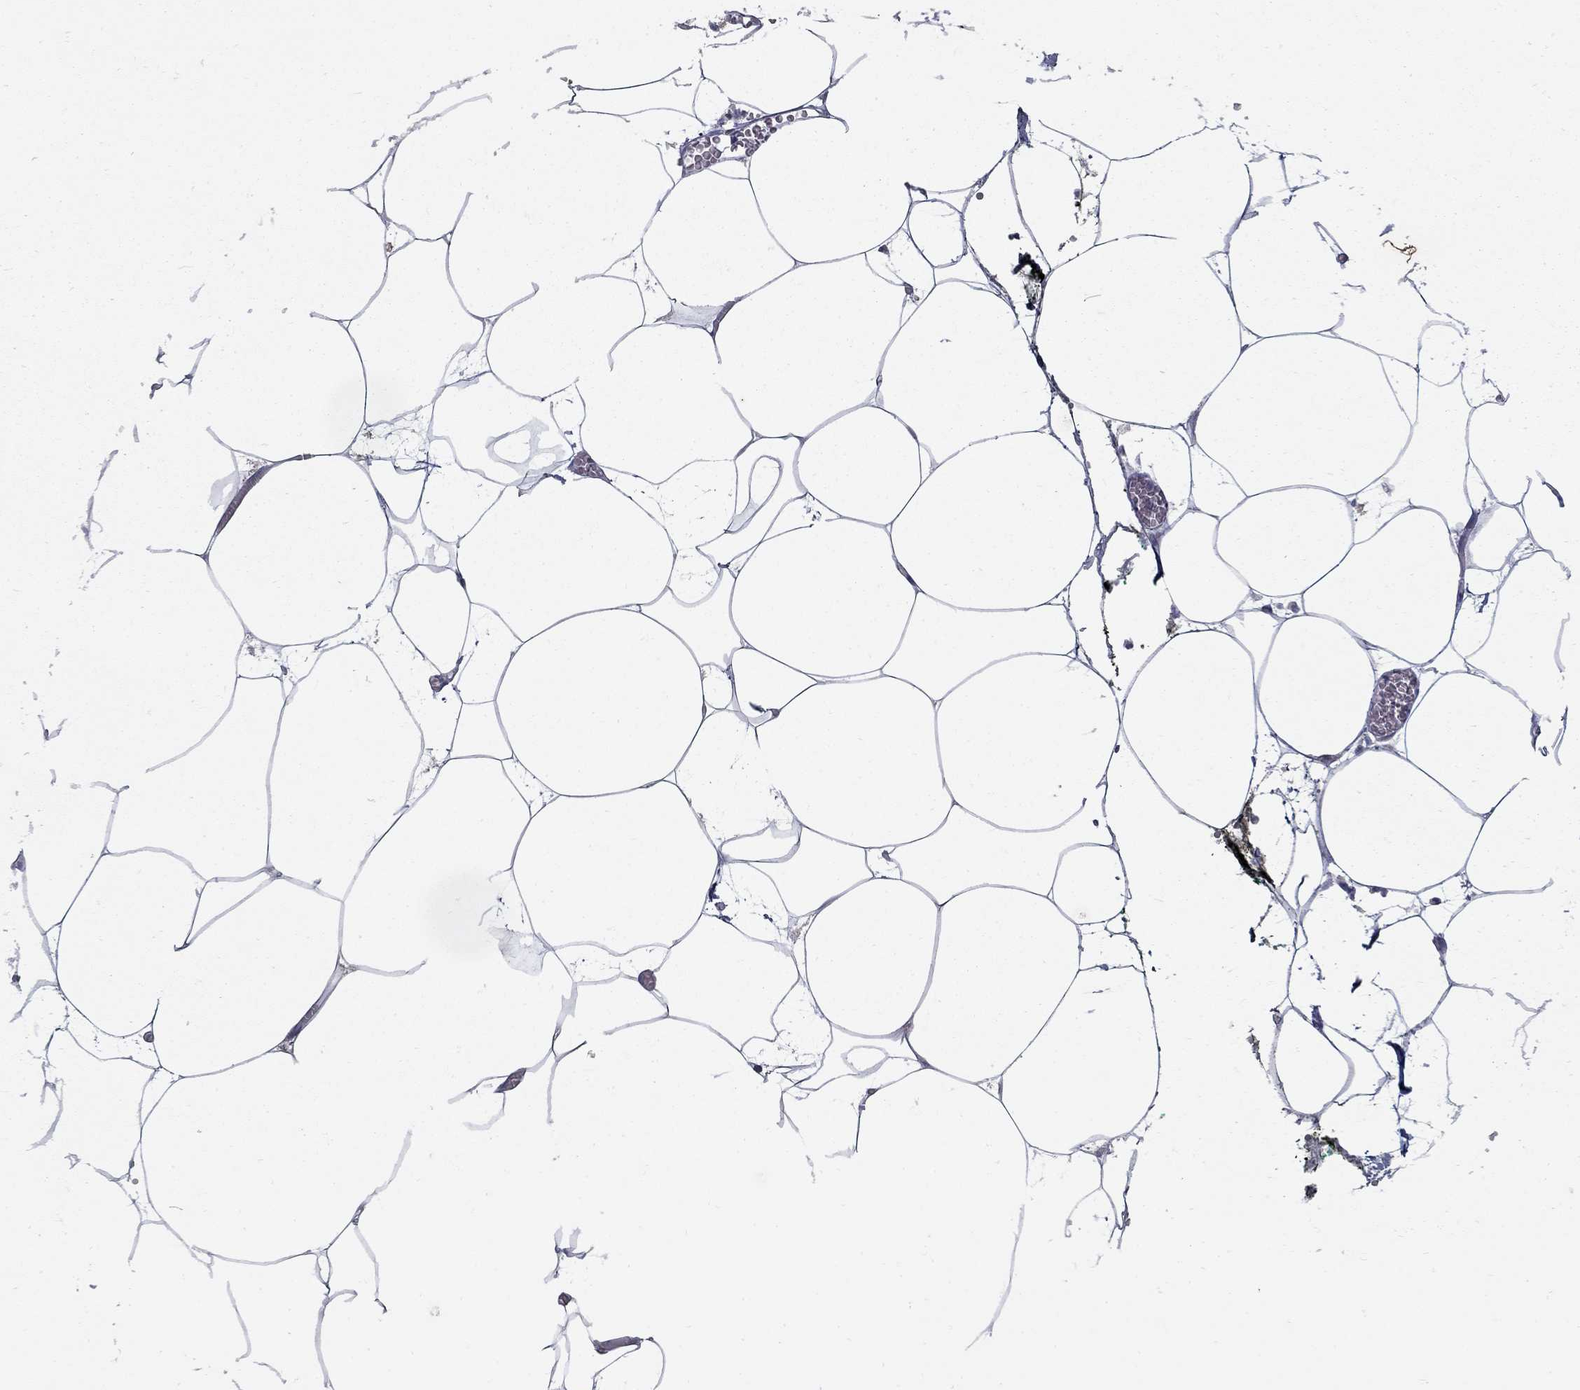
{"staining": {"intensity": "negative", "quantity": "none", "location": "none"}, "tissue": "adipose tissue", "cell_type": "Adipocytes", "image_type": "normal", "snomed": [{"axis": "morphology", "description": "Normal tissue, NOS"}, {"axis": "topography", "description": "Adipose tissue"}, {"axis": "topography", "description": "Pancreas"}, {"axis": "topography", "description": "Peripheral nerve tissue"}], "caption": "Immunohistochemistry histopathology image of normal adipose tissue: adipose tissue stained with DAB (3,3'-diaminobenzidine) shows no significant protein positivity in adipocytes. (Brightfield microscopy of DAB (3,3'-diaminobenzidine) immunohistochemistry at high magnification).", "gene": "KIAA0319L", "patient": {"sex": "female", "age": 58}}